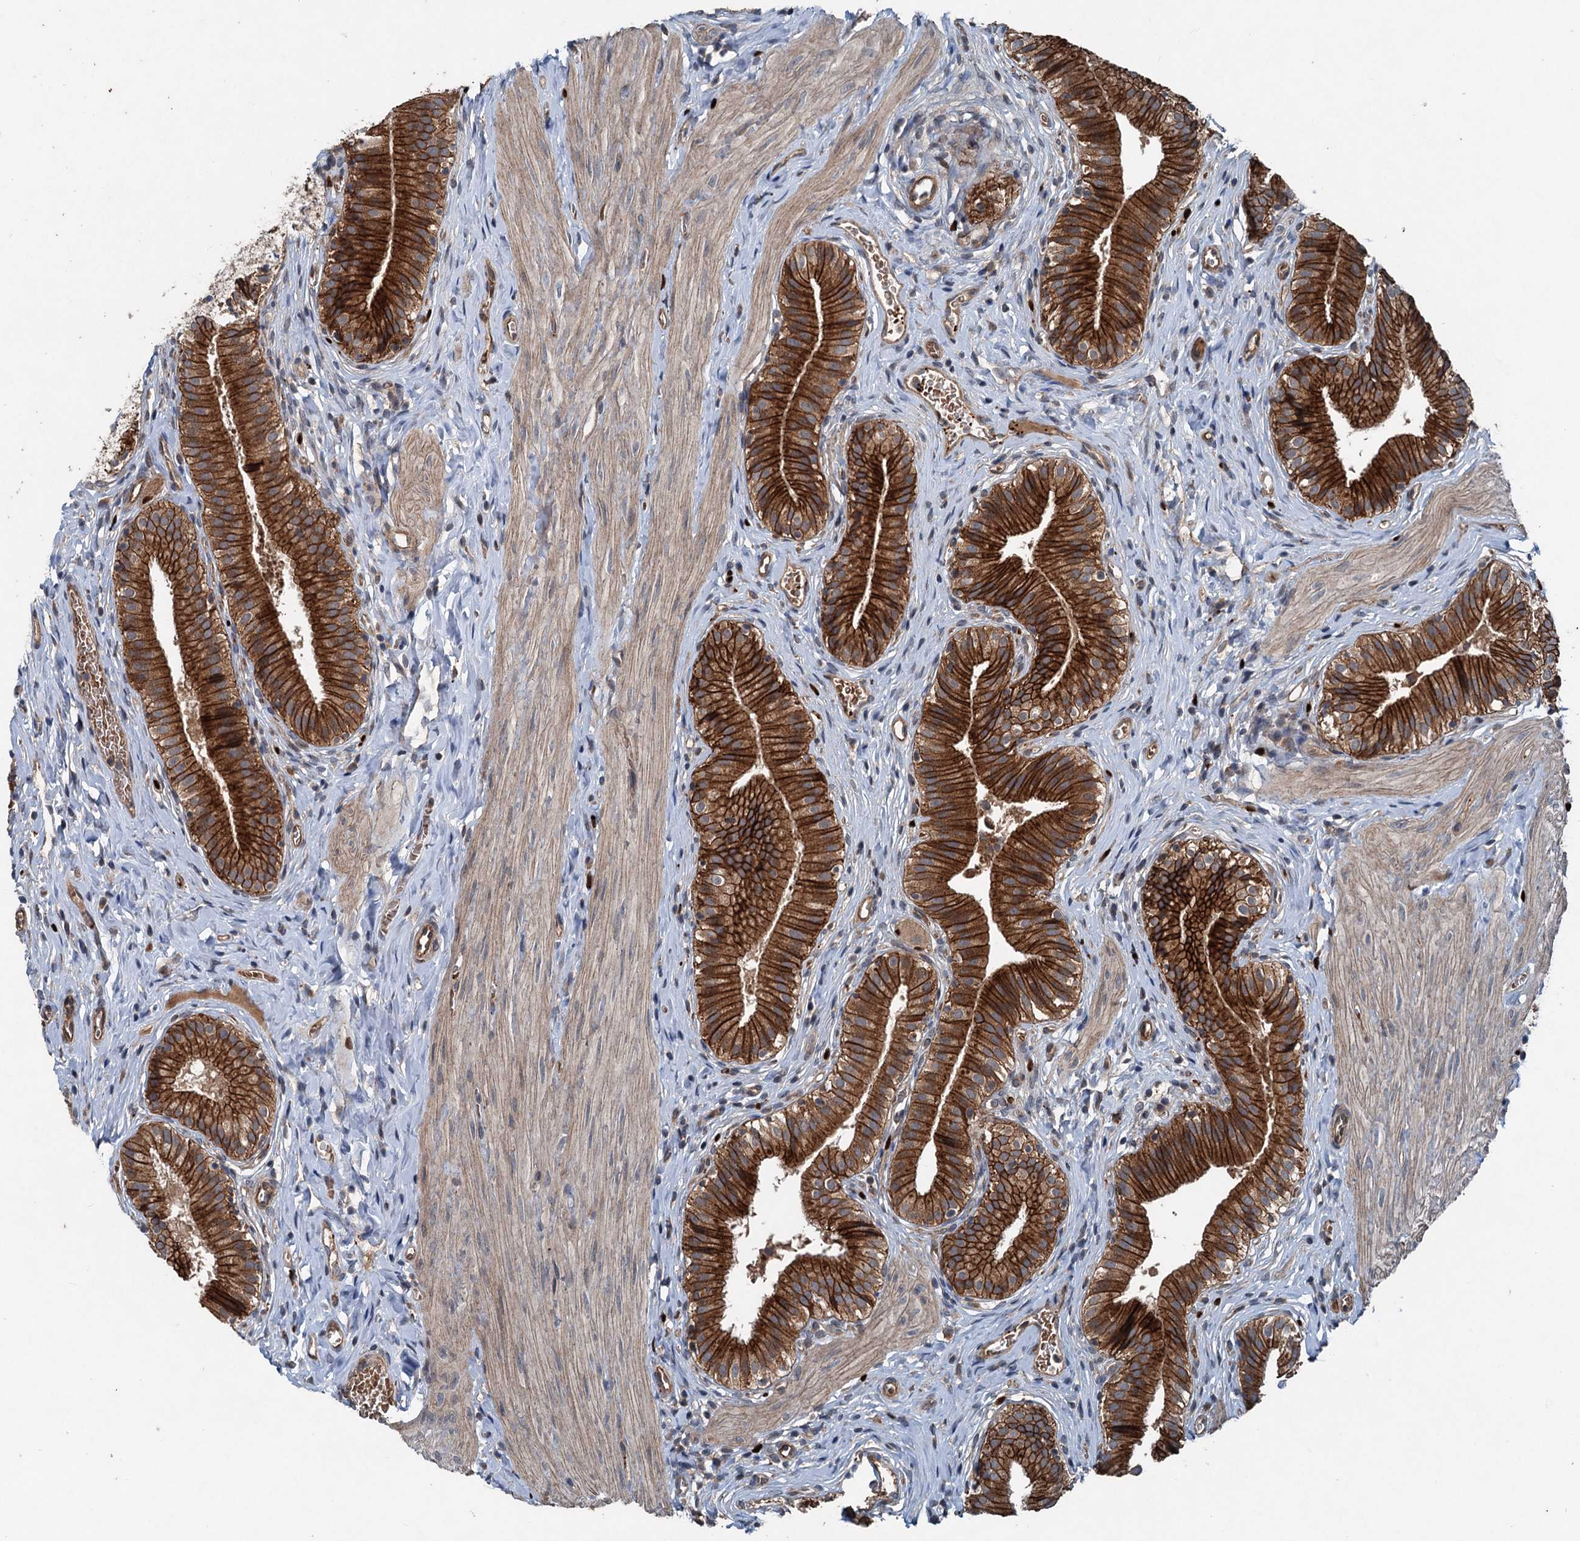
{"staining": {"intensity": "strong", "quantity": ">75%", "location": "cytoplasmic/membranous"}, "tissue": "gallbladder", "cell_type": "Glandular cells", "image_type": "normal", "snomed": [{"axis": "morphology", "description": "Normal tissue, NOS"}, {"axis": "topography", "description": "Gallbladder"}], "caption": "DAB immunohistochemical staining of unremarkable human gallbladder displays strong cytoplasmic/membranous protein positivity in about >75% of glandular cells. Immunohistochemistry (ihc) stains the protein in brown and the nuclei are stained blue.", "gene": "N4BP2L2", "patient": {"sex": "female", "age": 47}}